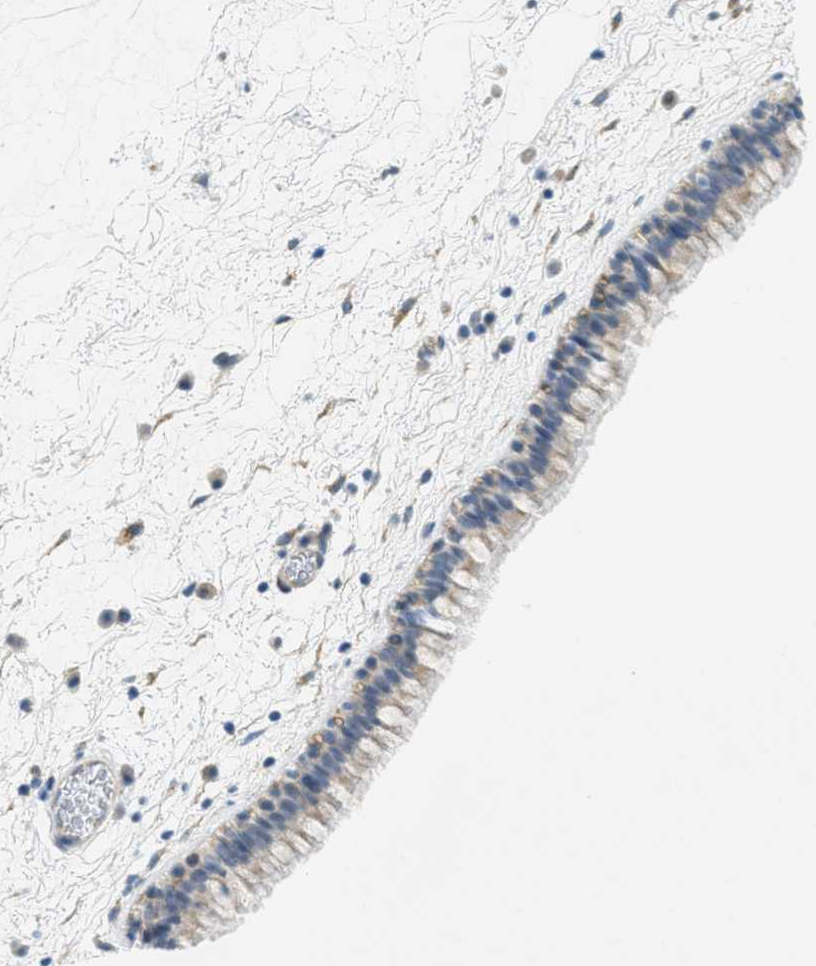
{"staining": {"intensity": "weak", "quantity": "<25%", "location": "cytoplasmic/membranous"}, "tissue": "nasopharynx", "cell_type": "Respiratory epithelial cells", "image_type": "normal", "snomed": [{"axis": "morphology", "description": "Normal tissue, NOS"}, {"axis": "morphology", "description": "Inflammation, NOS"}, {"axis": "topography", "description": "Nasopharynx"}], "caption": "The immunohistochemistry (IHC) micrograph has no significant expression in respiratory epithelial cells of nasopharynx.", "gene": "ZFYVE9", "patient": {"sex": "male", "age": 48}}